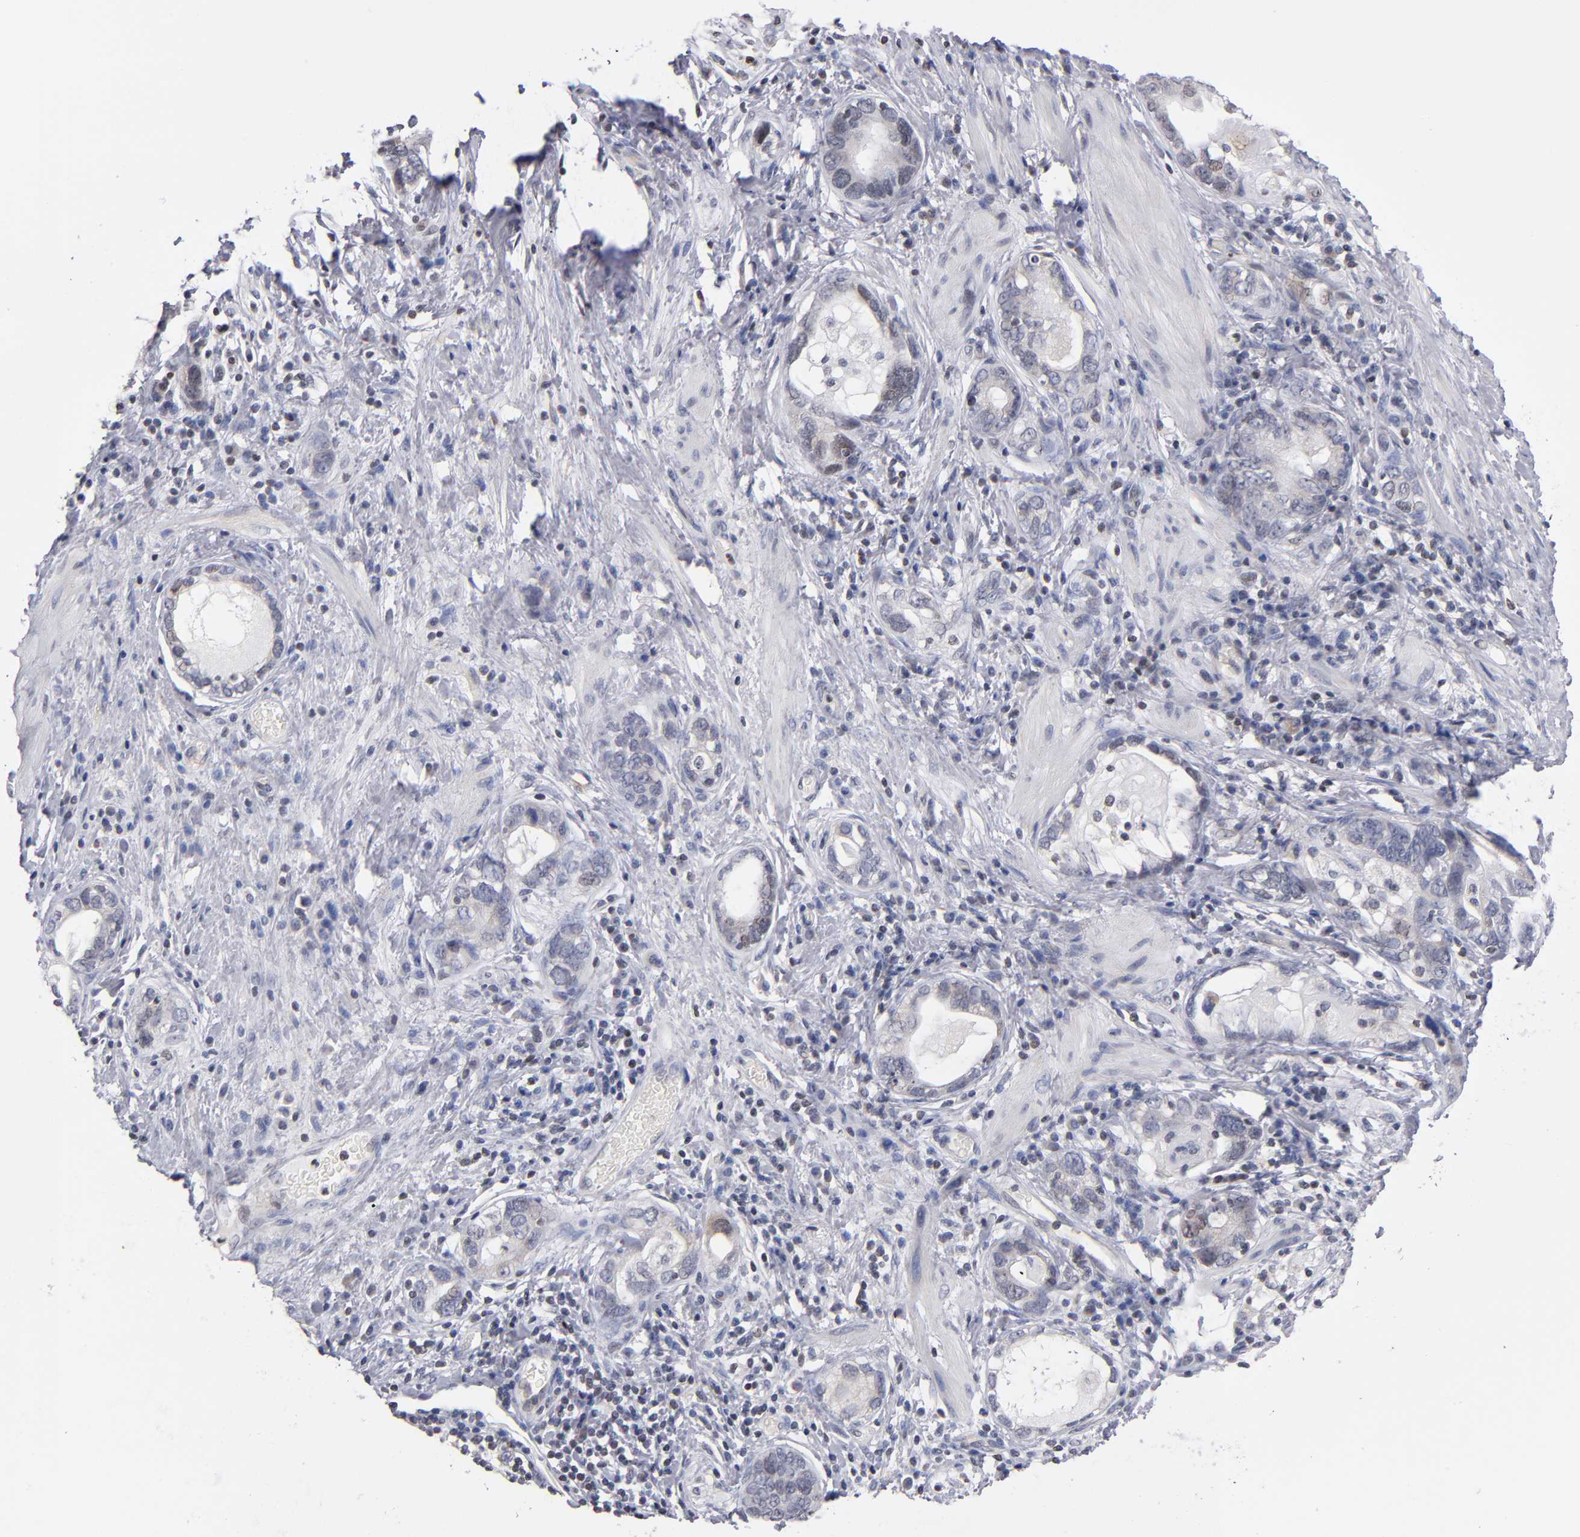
{"staining": {"intensity": "weak", "quantity": "<25%", "location": "cytoplasmic/membranous"}, "tissue": "stomach cancer", "cell_type": "Tumor cells", "image_type": "cancer", "snomed": [{"axis": "morphology", "description": "Adenocarcinoma, NOS"}, {"axis": "topography", "description": "Stomach, lower"}], "caption": "Micrograph shows no significant protein staining in tumor cells of stomach cancer (adenocarcinoma).", "gene": "ODF2", "patient": {"sex": "female", "age": 93}}